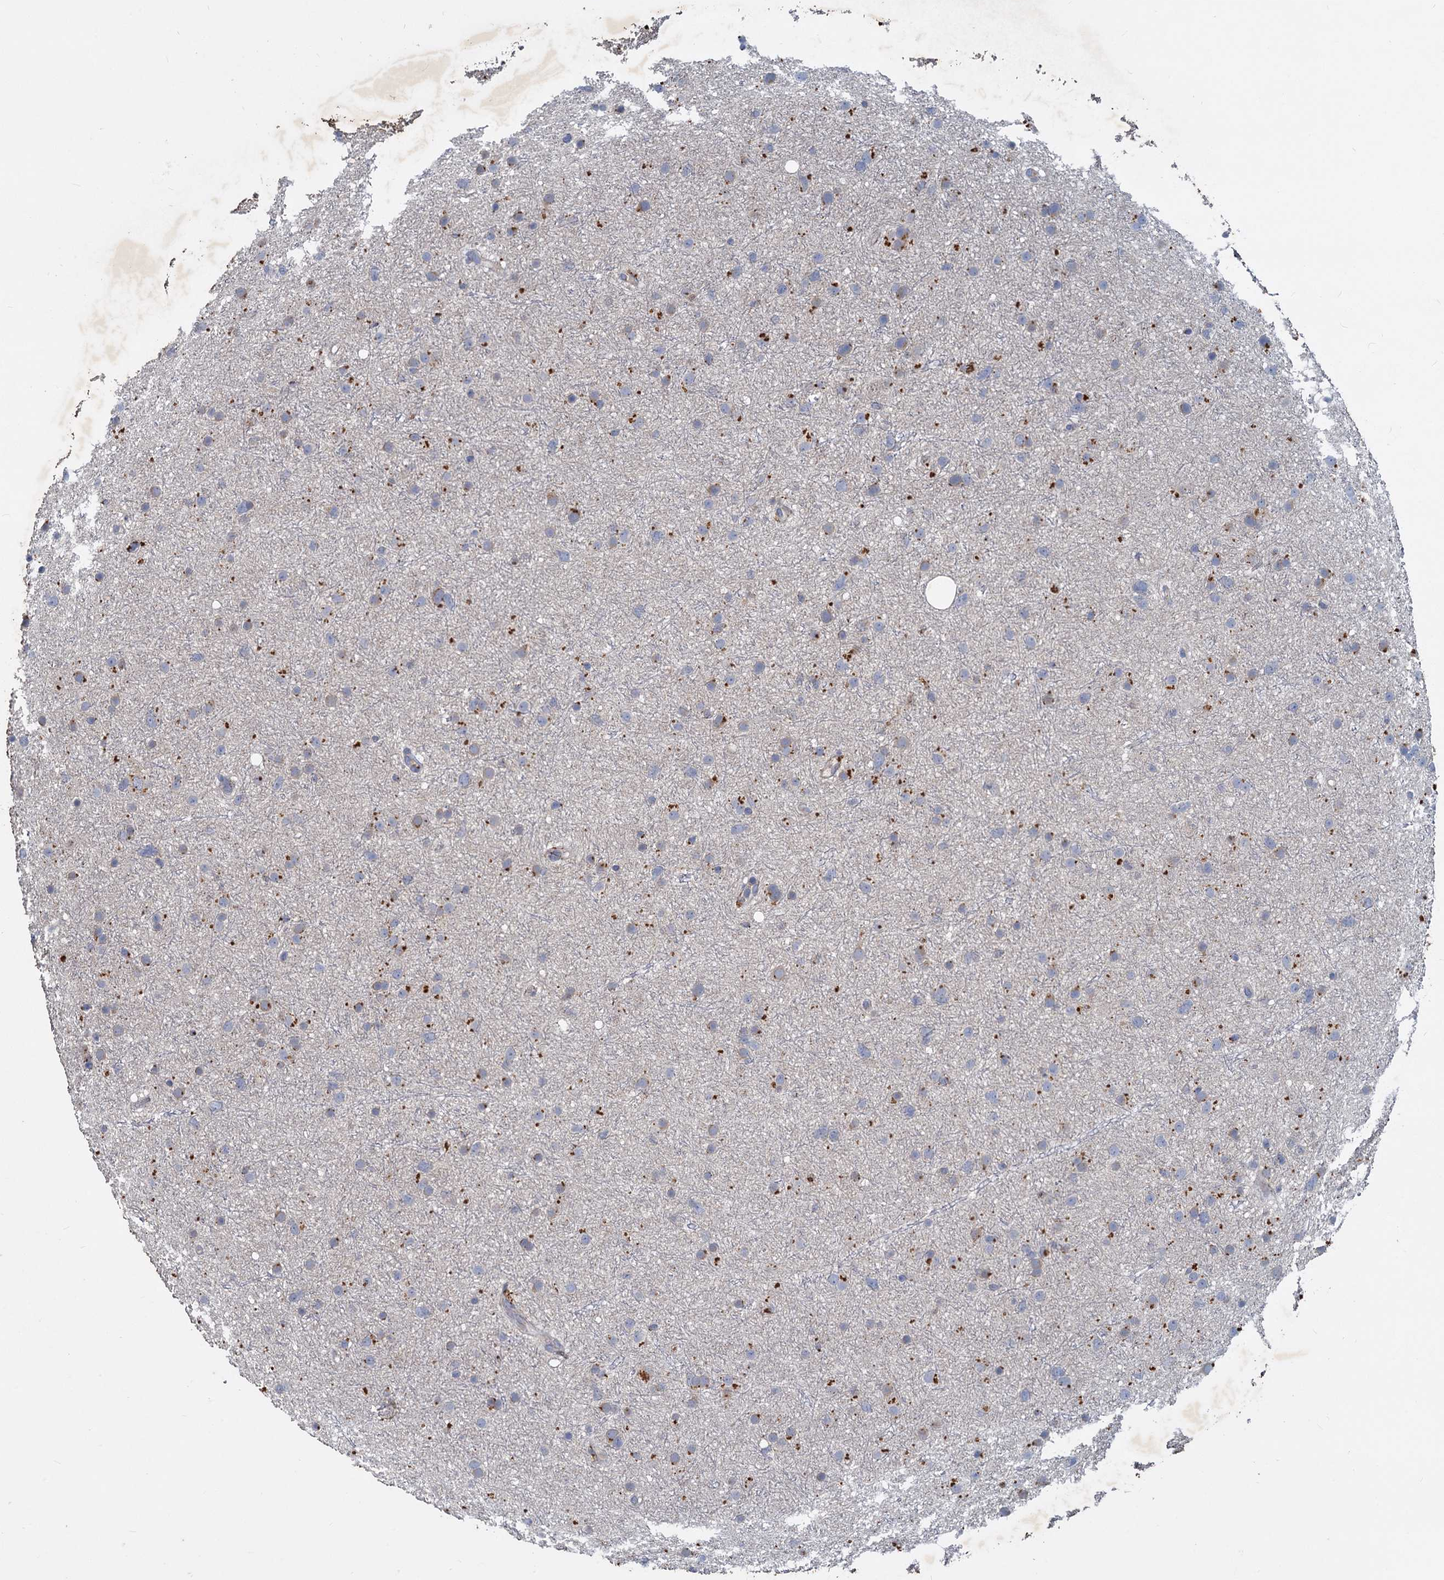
{"staining": {"intensity": "moderate", "quantity": "<25%", "location": "cytoplasmic/membranous"}, "tissue": "glioma", "cell_type": "Tumor cells", "image_type": "cancer", "snomed": [{"axis": "morphology", "description": "Glioma, malignant, Low grade"}, {"axis": "topography", "description": "Cerebral cortex"}], "caption": "A histopathology image of glioma stained for a protein exhibits moderate cytoplasmic/membranous brown staining in tumor cells. (DAB = brown stain, brightfield microscopy at high magnification).", "gene": "SLC2A7", "patient": {"sex": "female", "age": 39}}